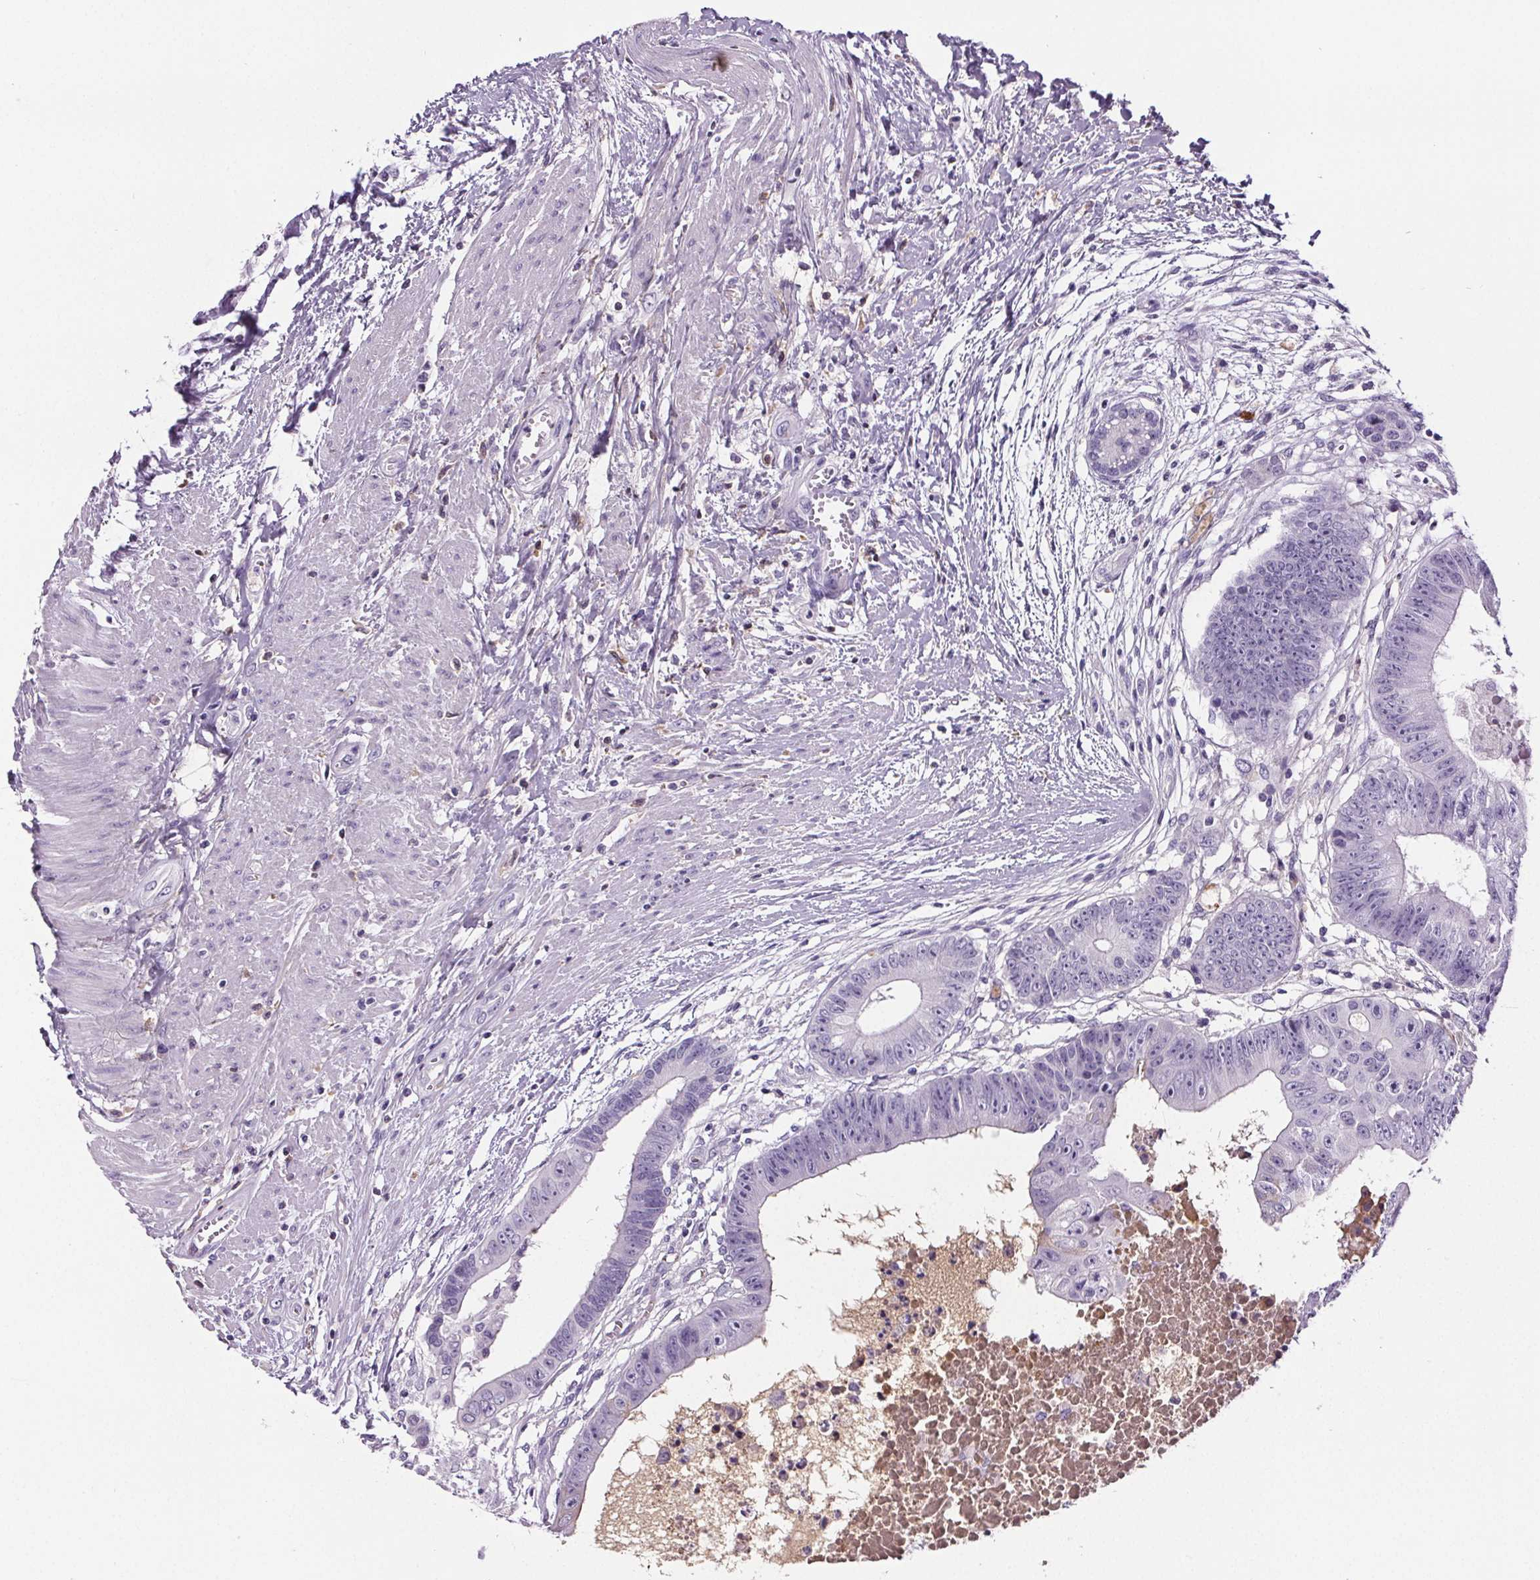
{"staining": {"intensity": "negative", "quantity": "none", "location": "none"}, "tissue": "colorectal cancer", "cell_type": "Tumor cells", "image_type": "cancer", "snomed": [{"axis": "morphology", "description": "Adenocarcinoma, NOS"}, {"axis": "topography", "description": "Rectum"}], "caption": "High power microscopy histopathology image of an immunohistochemistry photomicrograph of colorectal cancer (adenocarcinoma), revealing no significant expression in tumor cells. (DAB immunohistochemistry (IHC), high magnification).", "gene": "CD5L", "patient": {"sex": "male", "age": 63}}